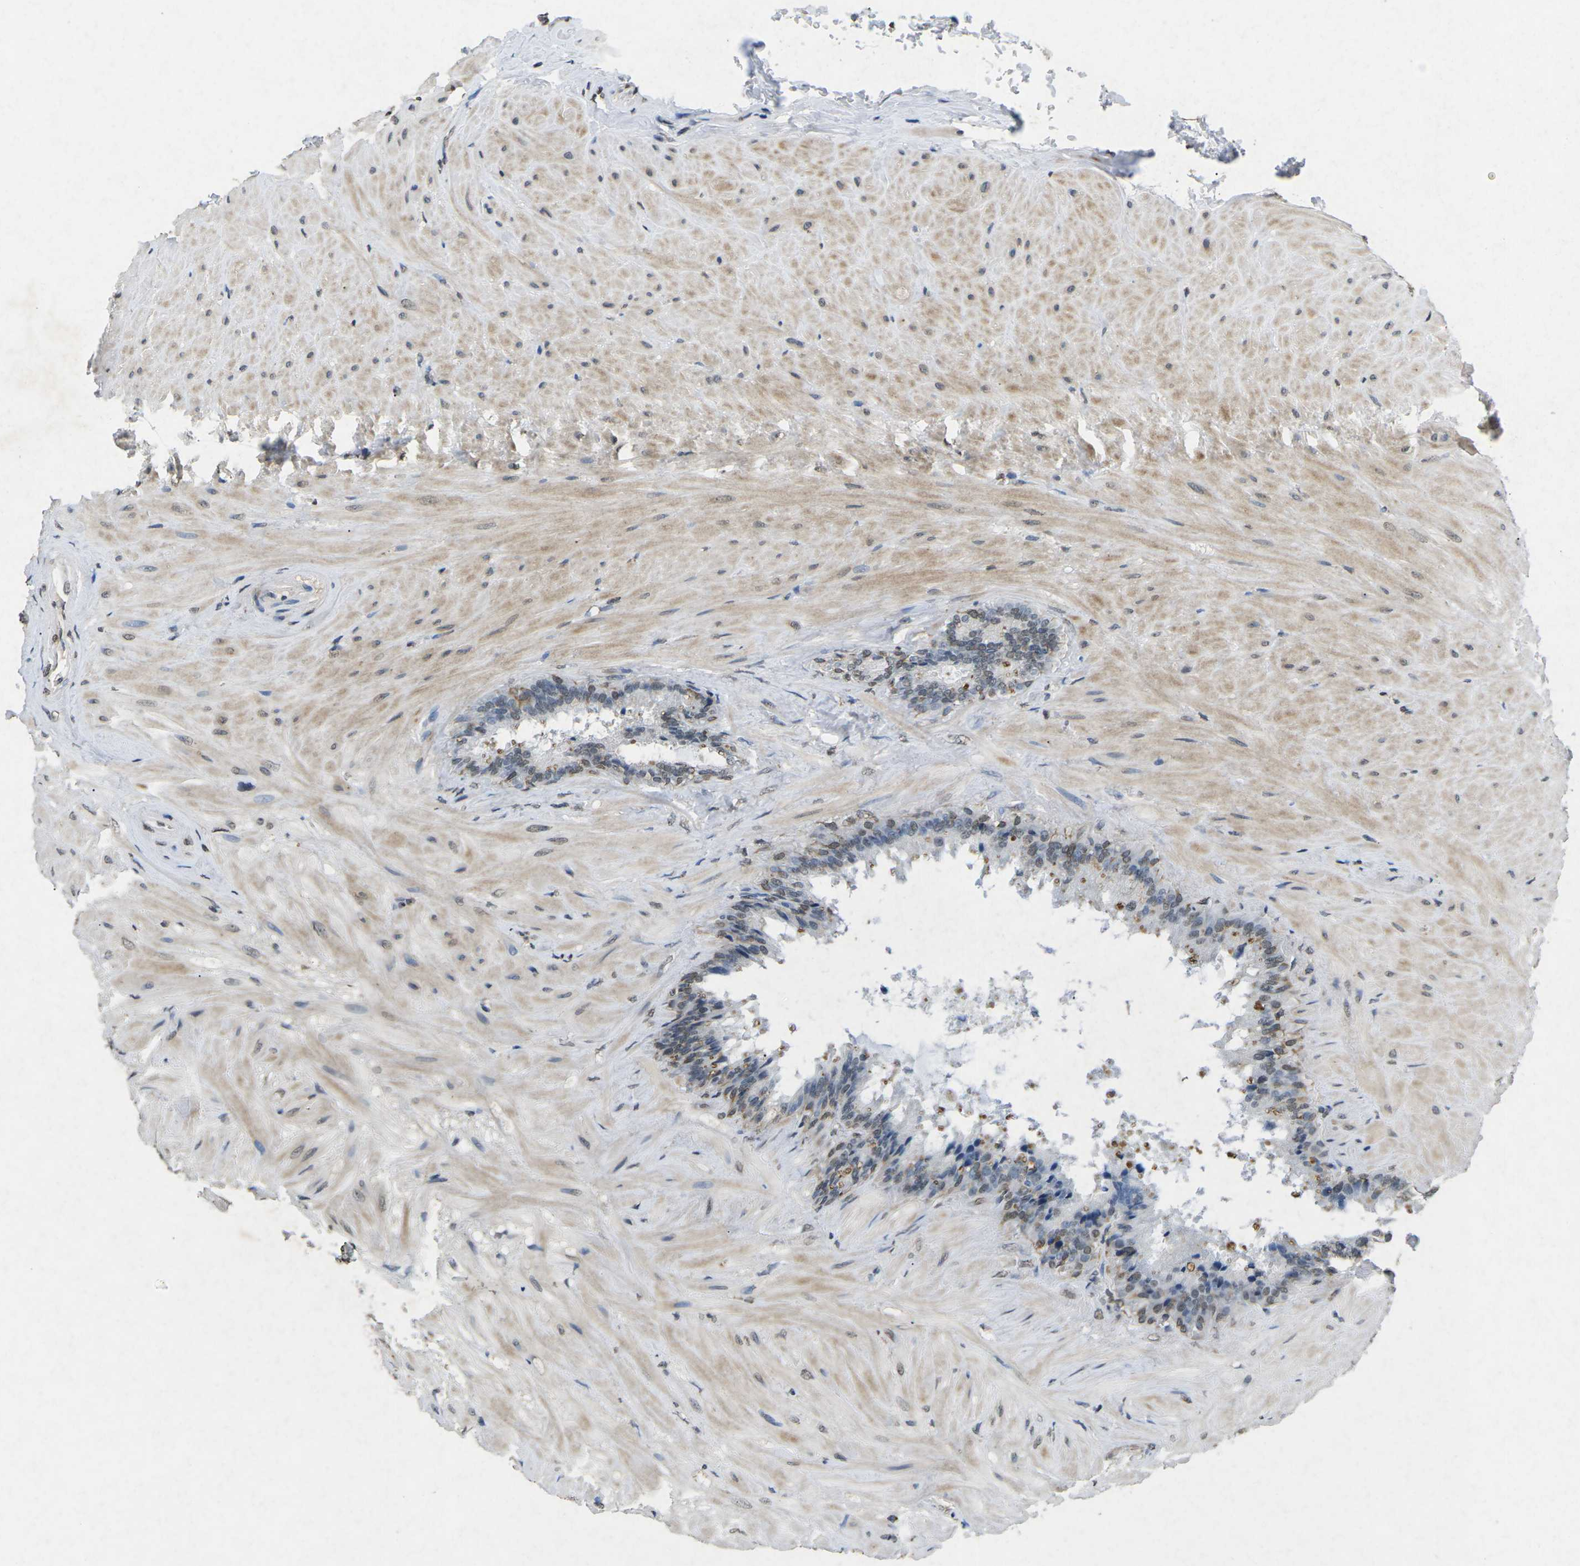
{"staining": {"intensity": "moderate", "quantity": "25%-75%", "location": "cytoplasmic/membranous"}, "tissue": "seminal vesicle", "cell_type": "Glandular cells", "image_type": "normal", "snomed": [{"axis": "morphology", "description": "Normal tissue, NOS"}, {"axis": "topography", "description": "Seminal veicle"}], "caption": "Unremarkable seminal vesicle shows moderate cytoplasmic/membranous staining in about 25%-75% of glandular cells, visualized by immunohistochemistry. Nuclei are stained in blue.", "gene": "SCNN1B", "patient": {"sex": "male", "age": 46}}